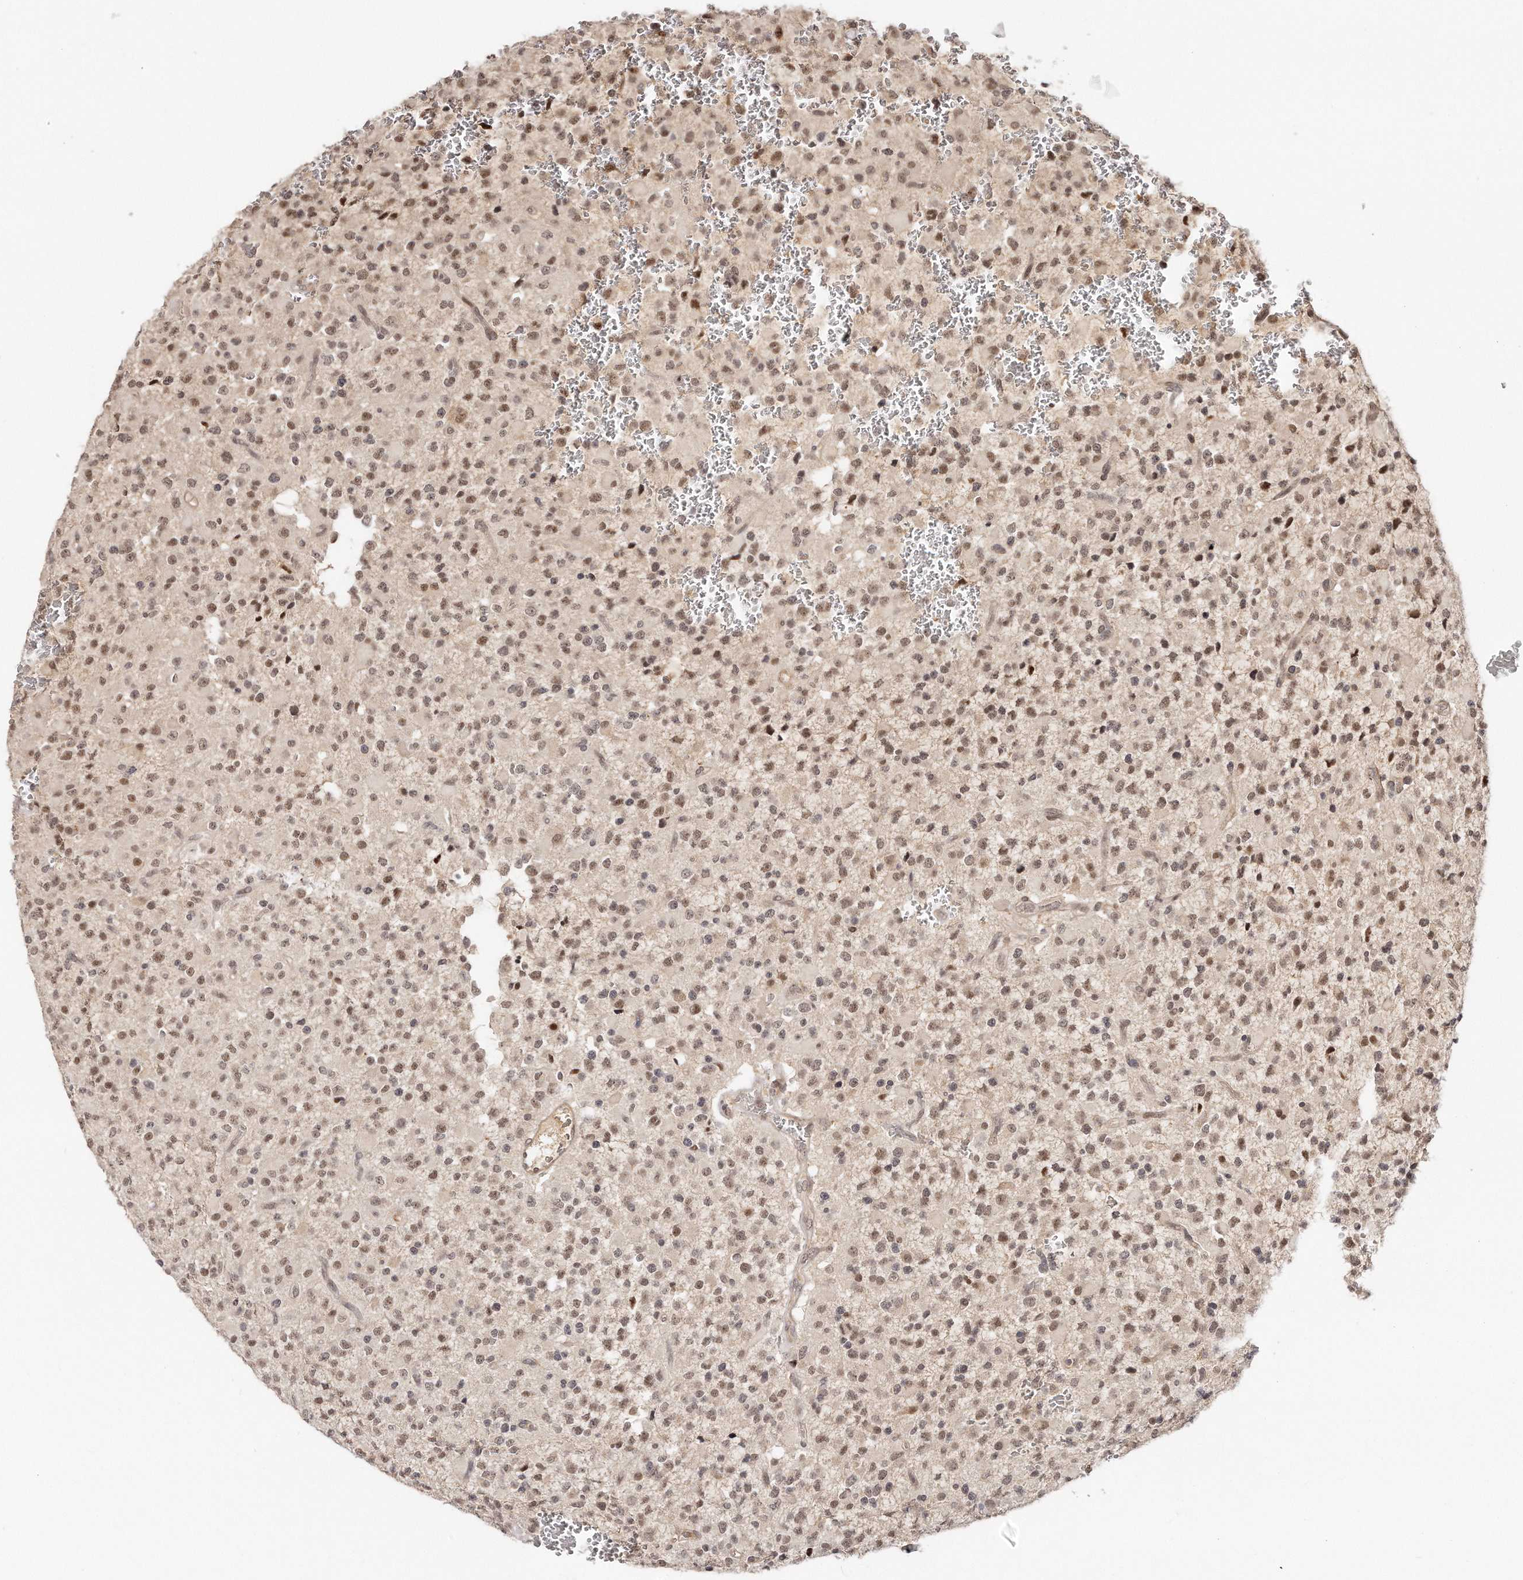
{"staining": {"intensity": "moderate", "quantity": ">75%", "location": "nuclear"}, "tissue": "glioma", "cell_type": "Tumor cells", "image_type": "cancer", "snomed": [{"axis": "morphology", "description": "Glioma, malignant, High grade"}, {"axis": "topography", "description": "Brain"}], "caption": "Glioma tissue demonstrates moderate nuclear staining in about >75% of tumor cells", "gene": "SOX4", "patient": {"sex": "male", "age": 34}}